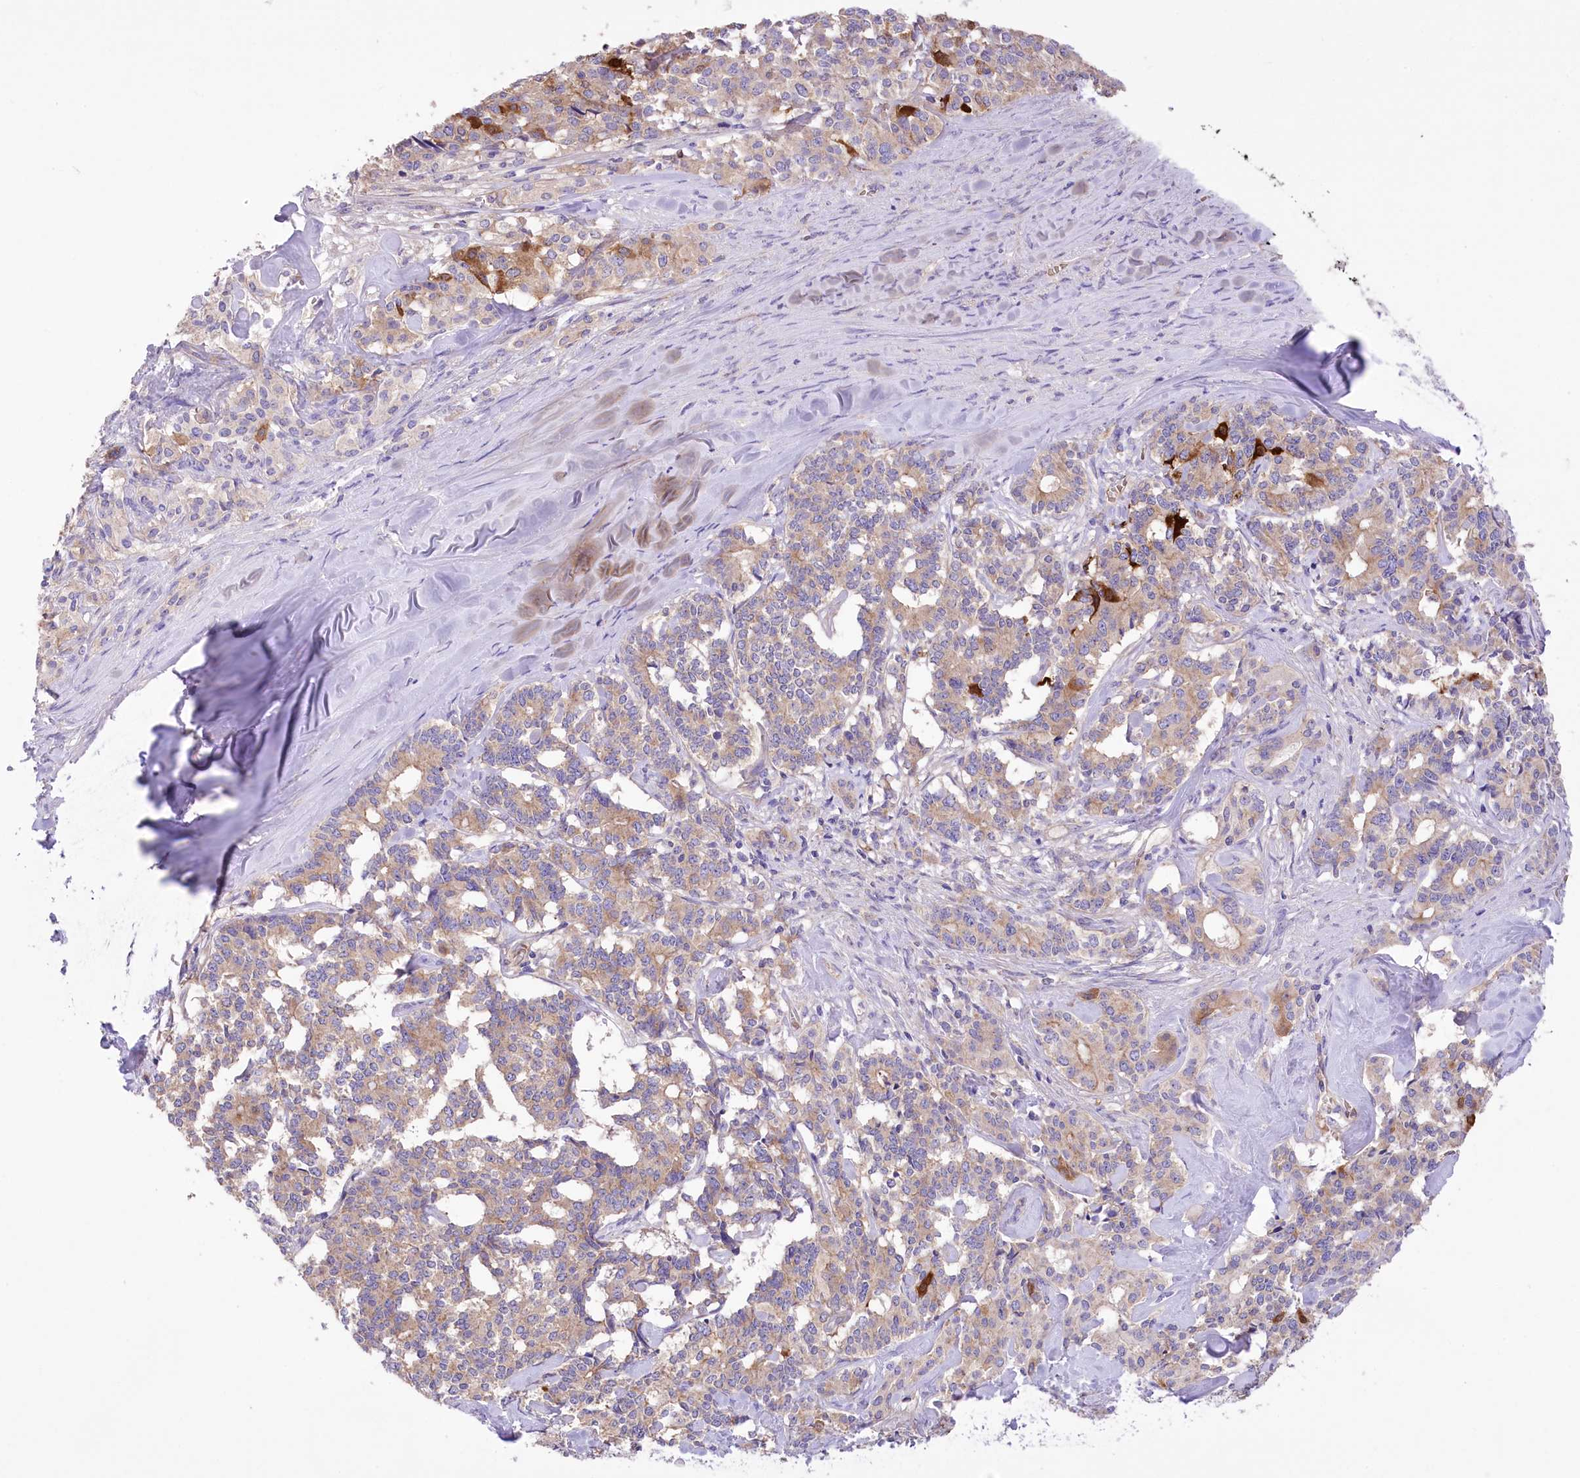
{"staining": {"intensity": "moderate", "quantity": ">75%", "location": "cytoplasmic/membranous"}, "tissue": "pancreatic cancer", "cell_type": "Tumor cells", "image_type": "cancer", "snomed": [{"axis": "morphology", "description": "Adenocarcinoma, NOS"}, {"axis": "topography", "description": "Pancreas"}], "caption": "Immunohistochemical staining of adenocarcinoma (pancreatic) exhibits medium levels of moderate cytoplasmic/membranous protein expression in about >75% of tumor cells. Using DAB (3,3'-diaminobenzidine) (brown) and hematoxylin (blue) stains, captured at high magnification using brightfield microscopy.", "gene": "PRSS53", "patient": {"sex": "female", "age": 74}}